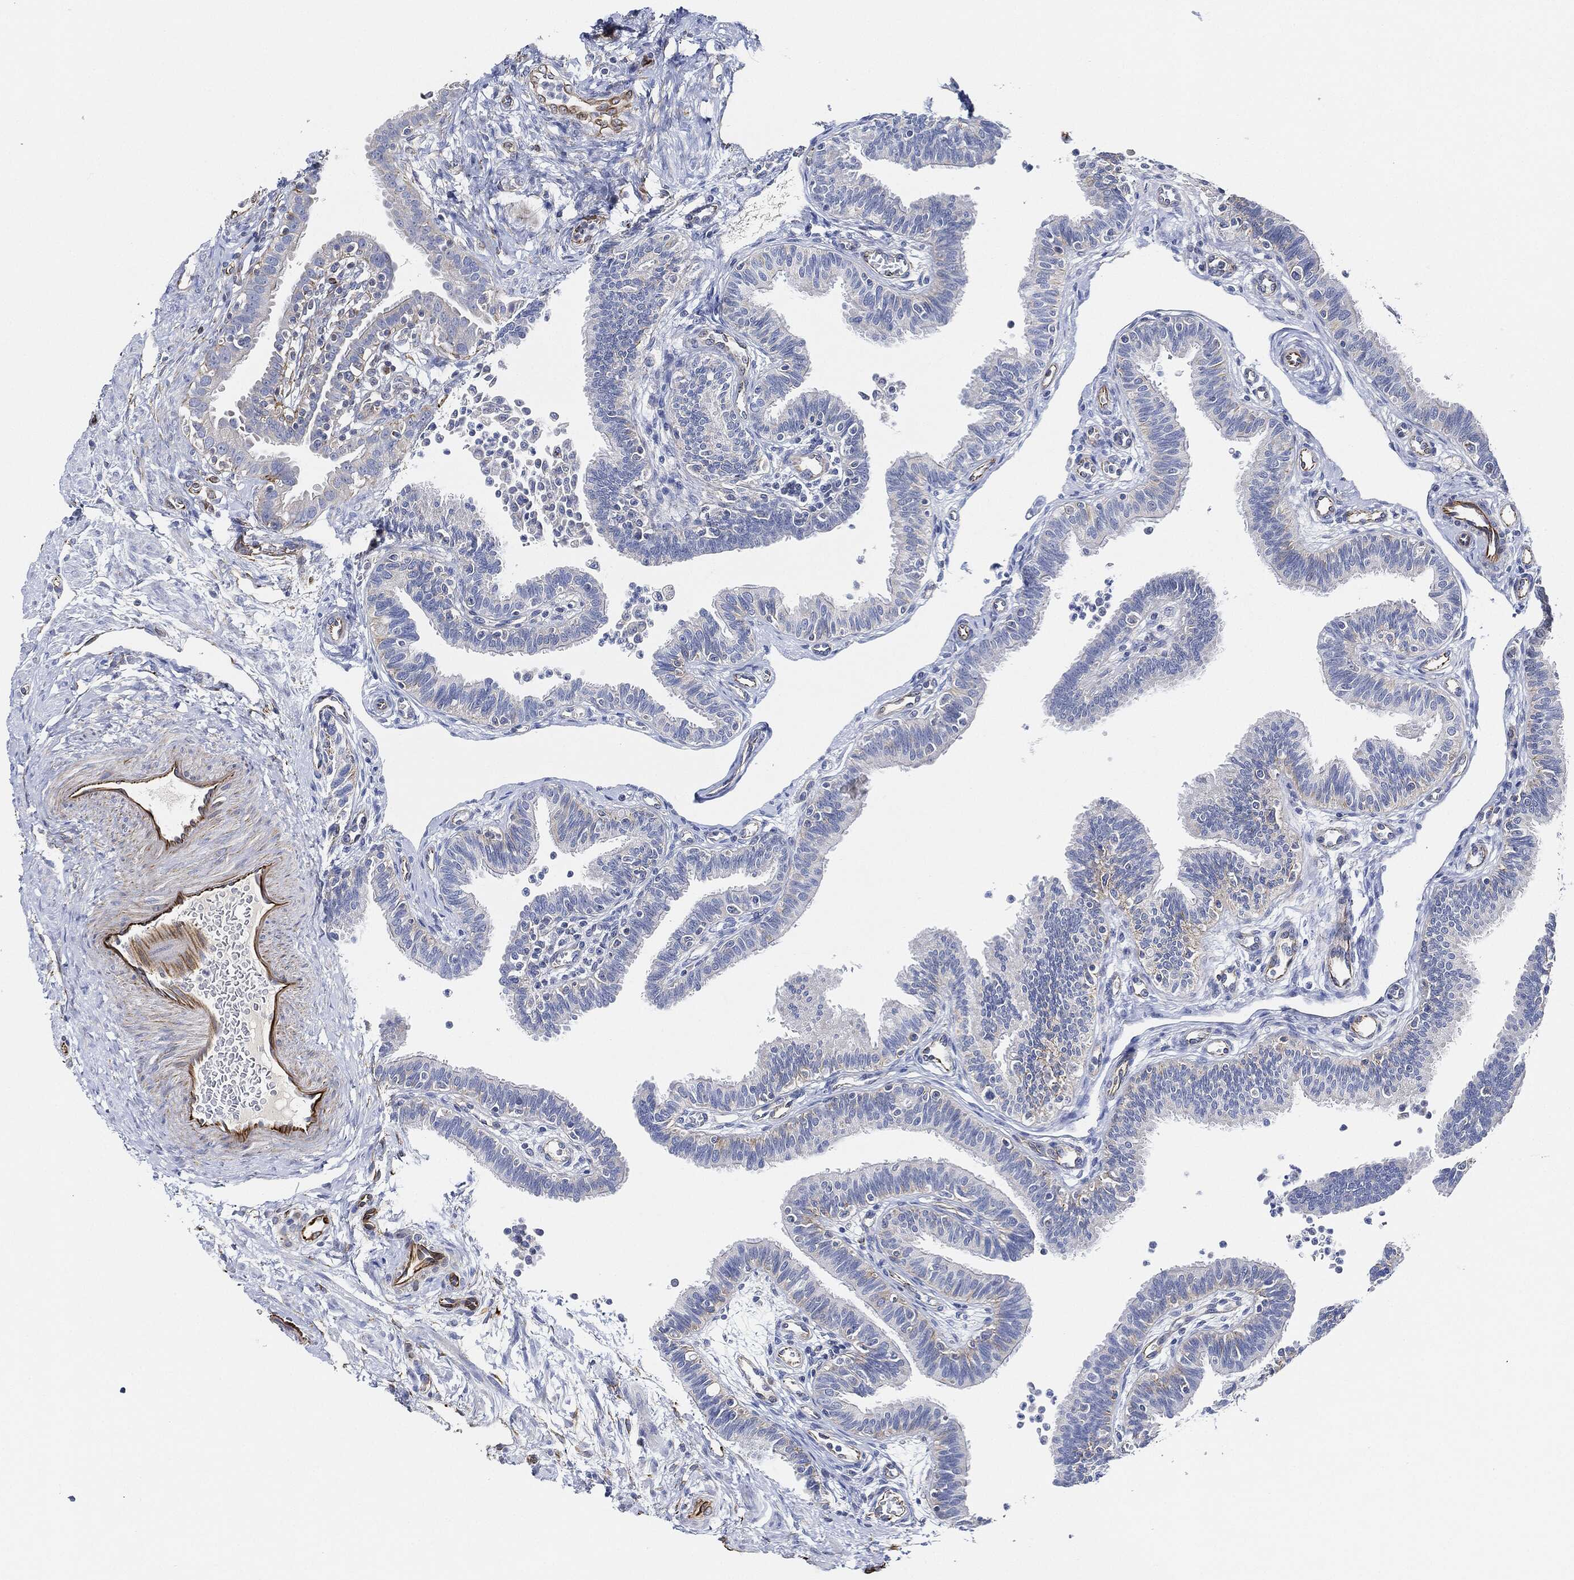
{"staining": {"intensity": "moderate", "quantity": "<25%", "location": "cytoplasmic/membranous"}, "tissue": "fallopian tube", "cell_type": "Glandular cells", "image_type": "normal", "snomed": [{"axis": "morphology", "description": "Normal tissue, NOS"}, {"axis": "topography", "description": "Fallopian tube"}], "caption": "Moderate cytoplasmic/membranous positivity is present in approximately <25% of glandular cells in unremarkable fallopian tube. (Brightfield microscopy of DAB IHC at high magnification).", "gene": "THSD1", "patient": {"sex": "female", "age": 36}}